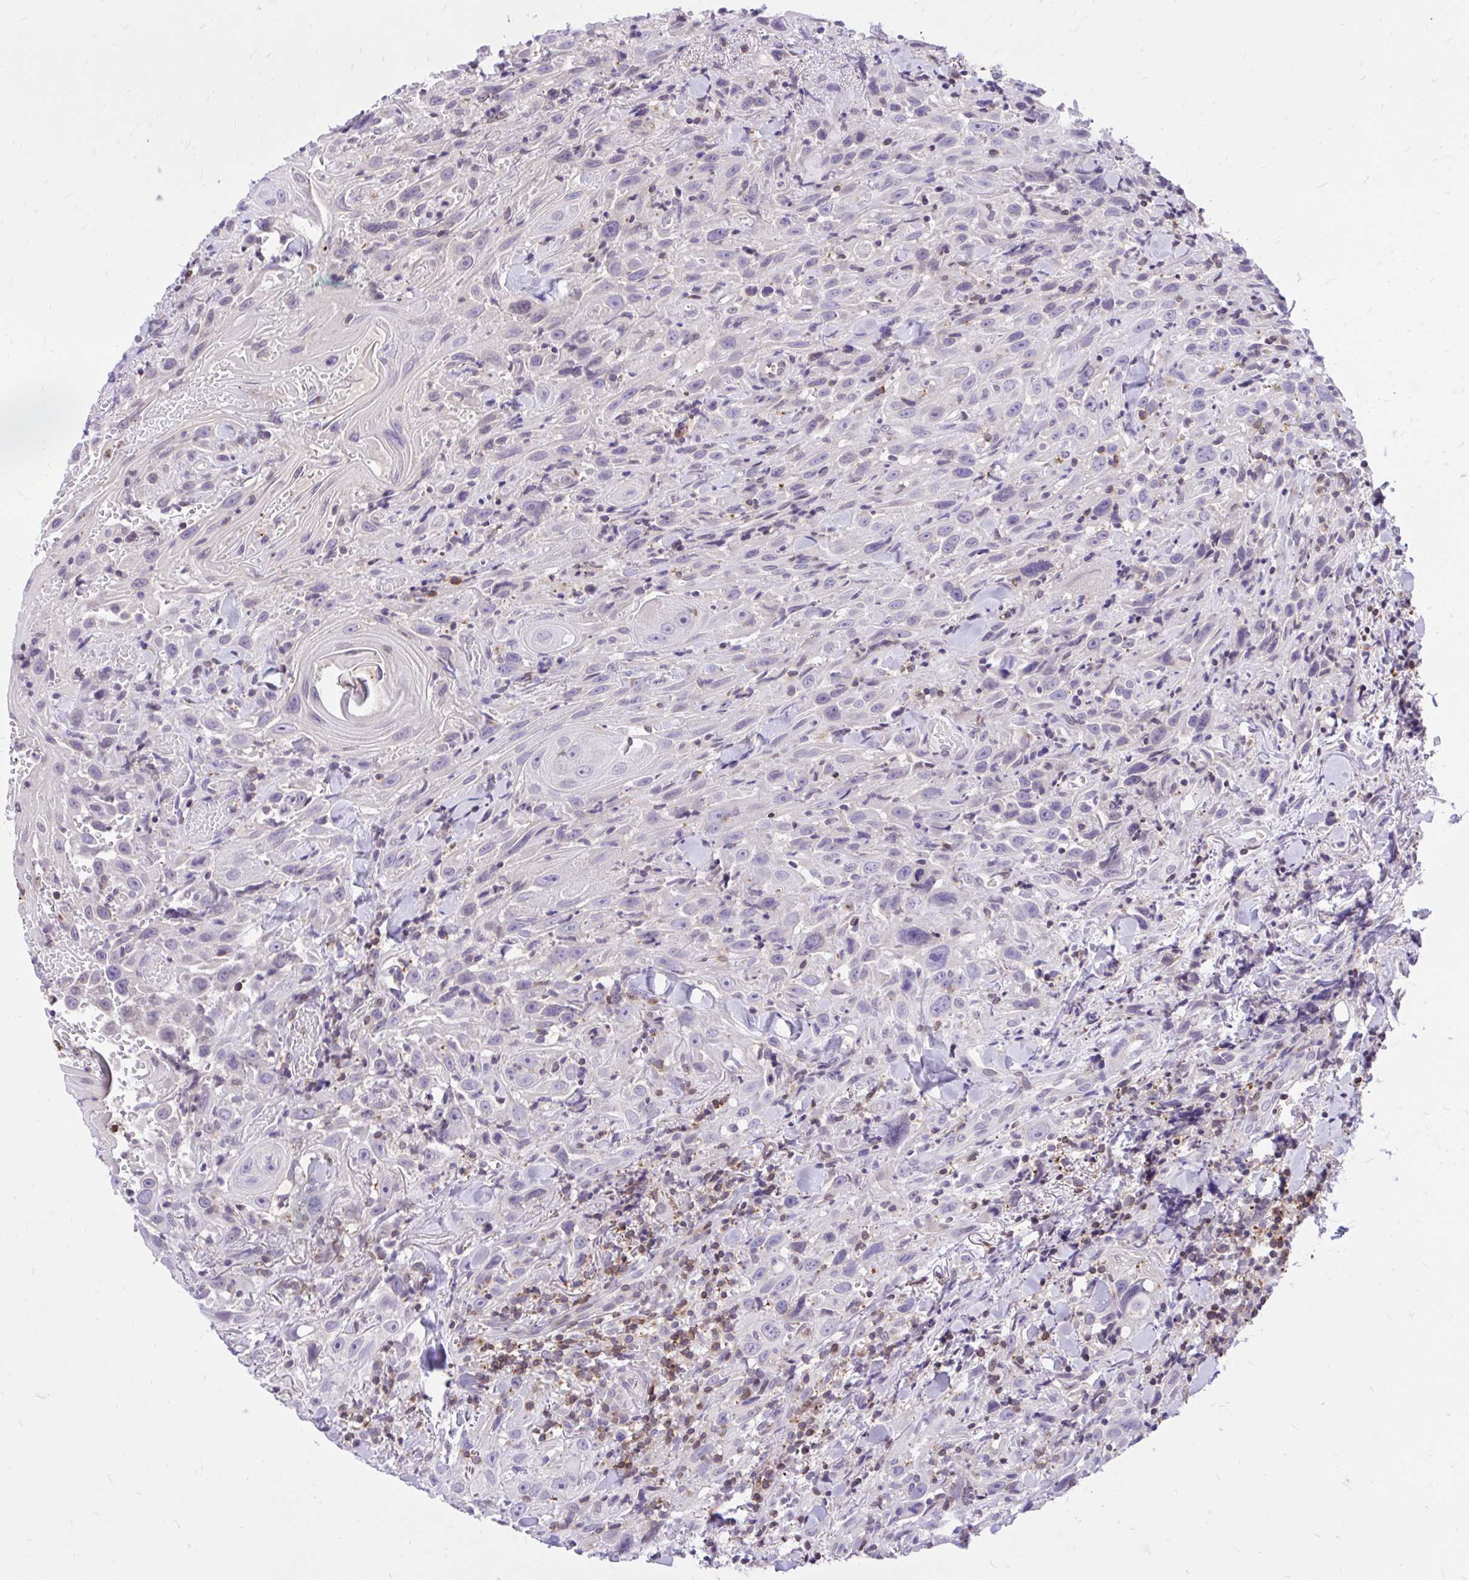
{"staining": {"intensity": "negative", "quantity": "none", "location": "none"}, "tissue": "head and neck cancer", "cell_type": "Tumor cells", "image_type": "cancer", "snomed": [{"axis": "morphology", "description": "Squamous cell carcinoma, NOS"}, {"axis": "topography", "description": "Head-Neck"}], "caption": "Squamous cell carcinoma (head and neck) was stained to show a protein in brown. There is no significant expression in tumor cells. (Stains: DAB IHC with hematoxylin counter stain, Microscopy: brightfield microscopy at high magnification).", "gene": "CXCL8", "patient": {"sex": "female", "age": 95}}